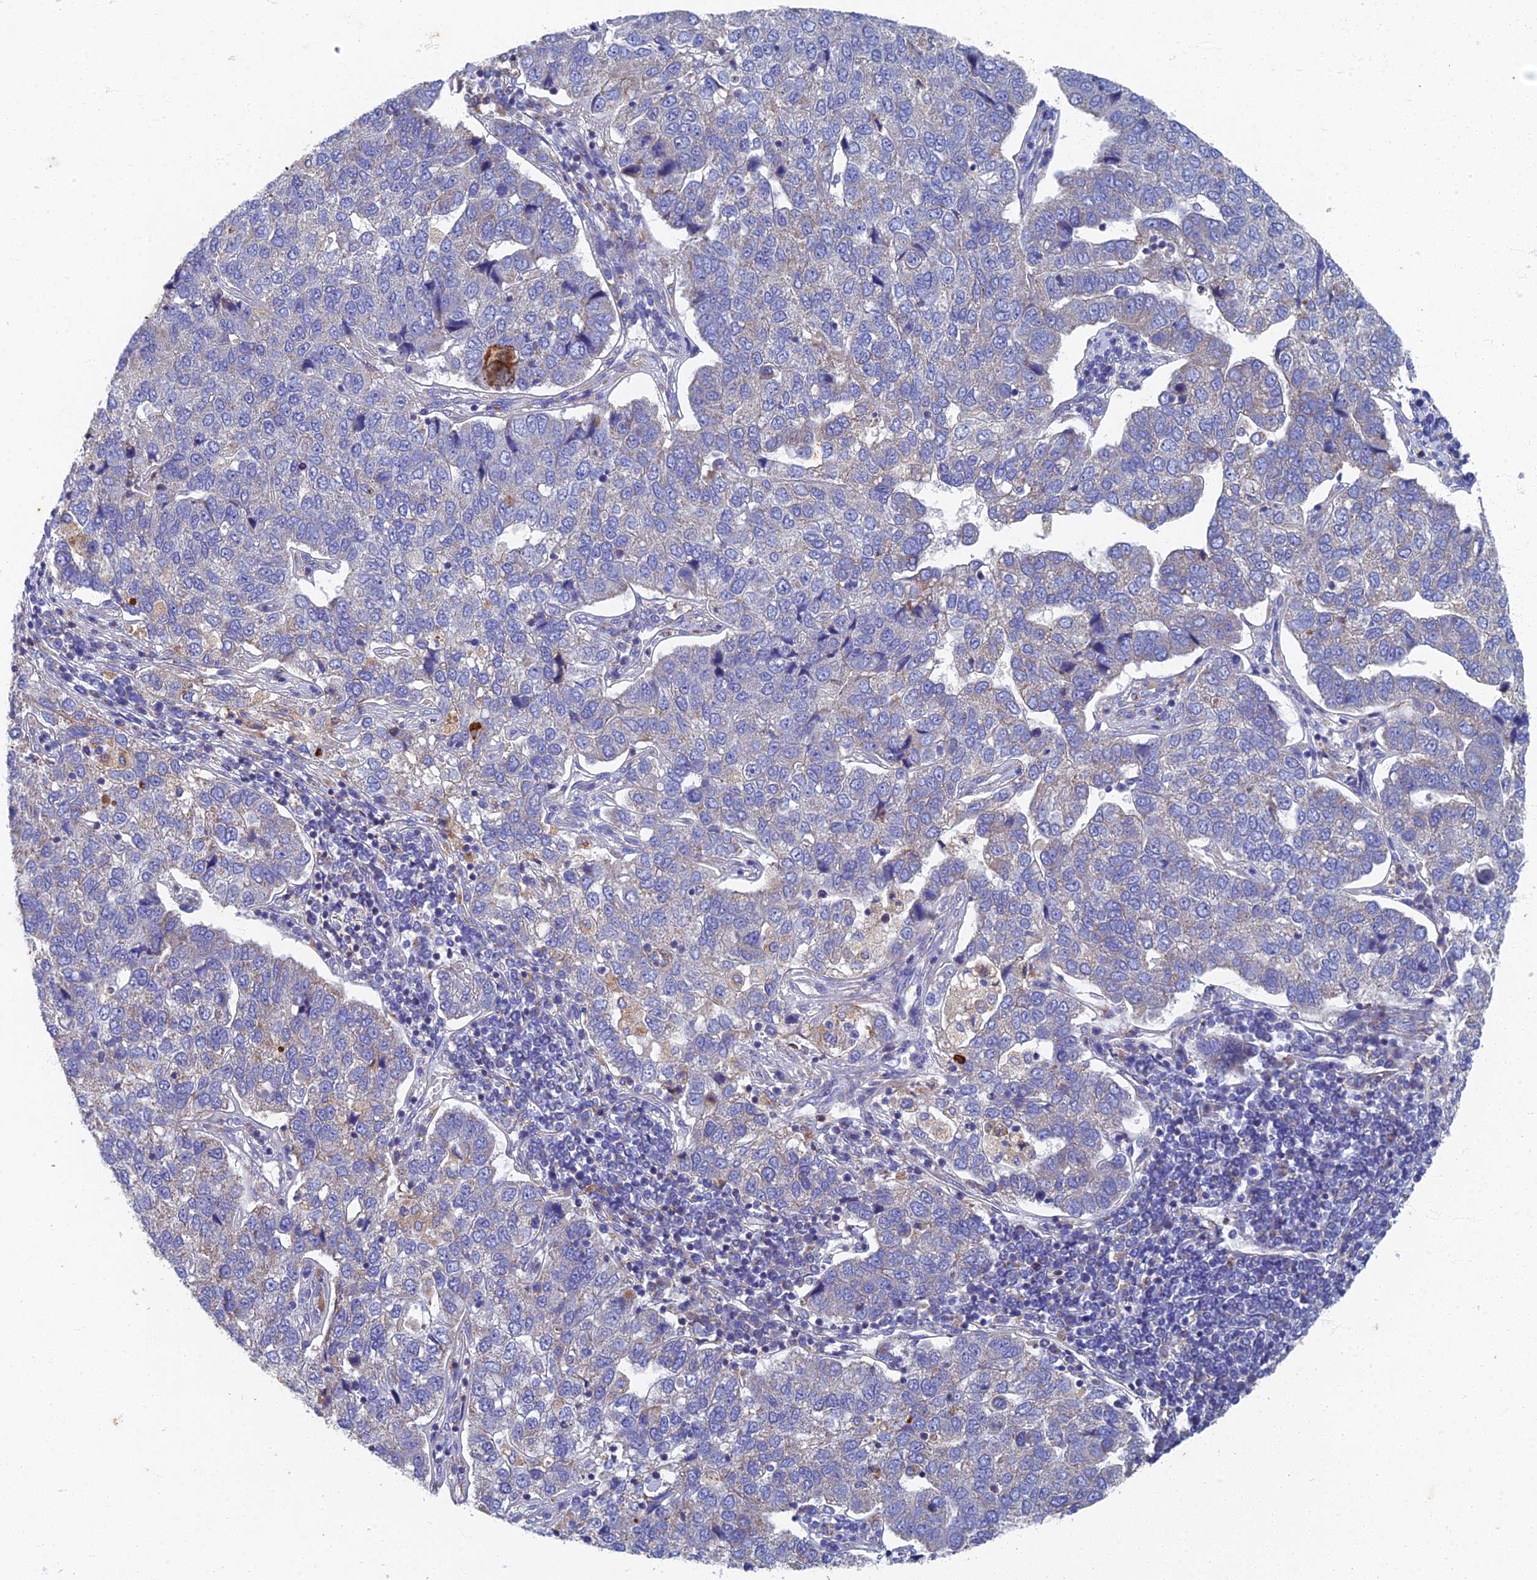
{"staining": {"intensity": "negative", "quantity": "none", "location": "none"}, "tissue": "pancreatic cancer", "cell_type": "Tumor cells", "image_type": "cancer", "snomed": [{"axis": "morphology", "description": "Adenocarcinoma, NOS"}, {"axis": "topography", "description": "Pancreas"}], "caption": "Pancreatic cancer (adenocarcinoma) stained for a protein using IHC reveals no staining tumor cells.", "gene": "RNASEK", "patient": {"sex": "female", "age": 61}}